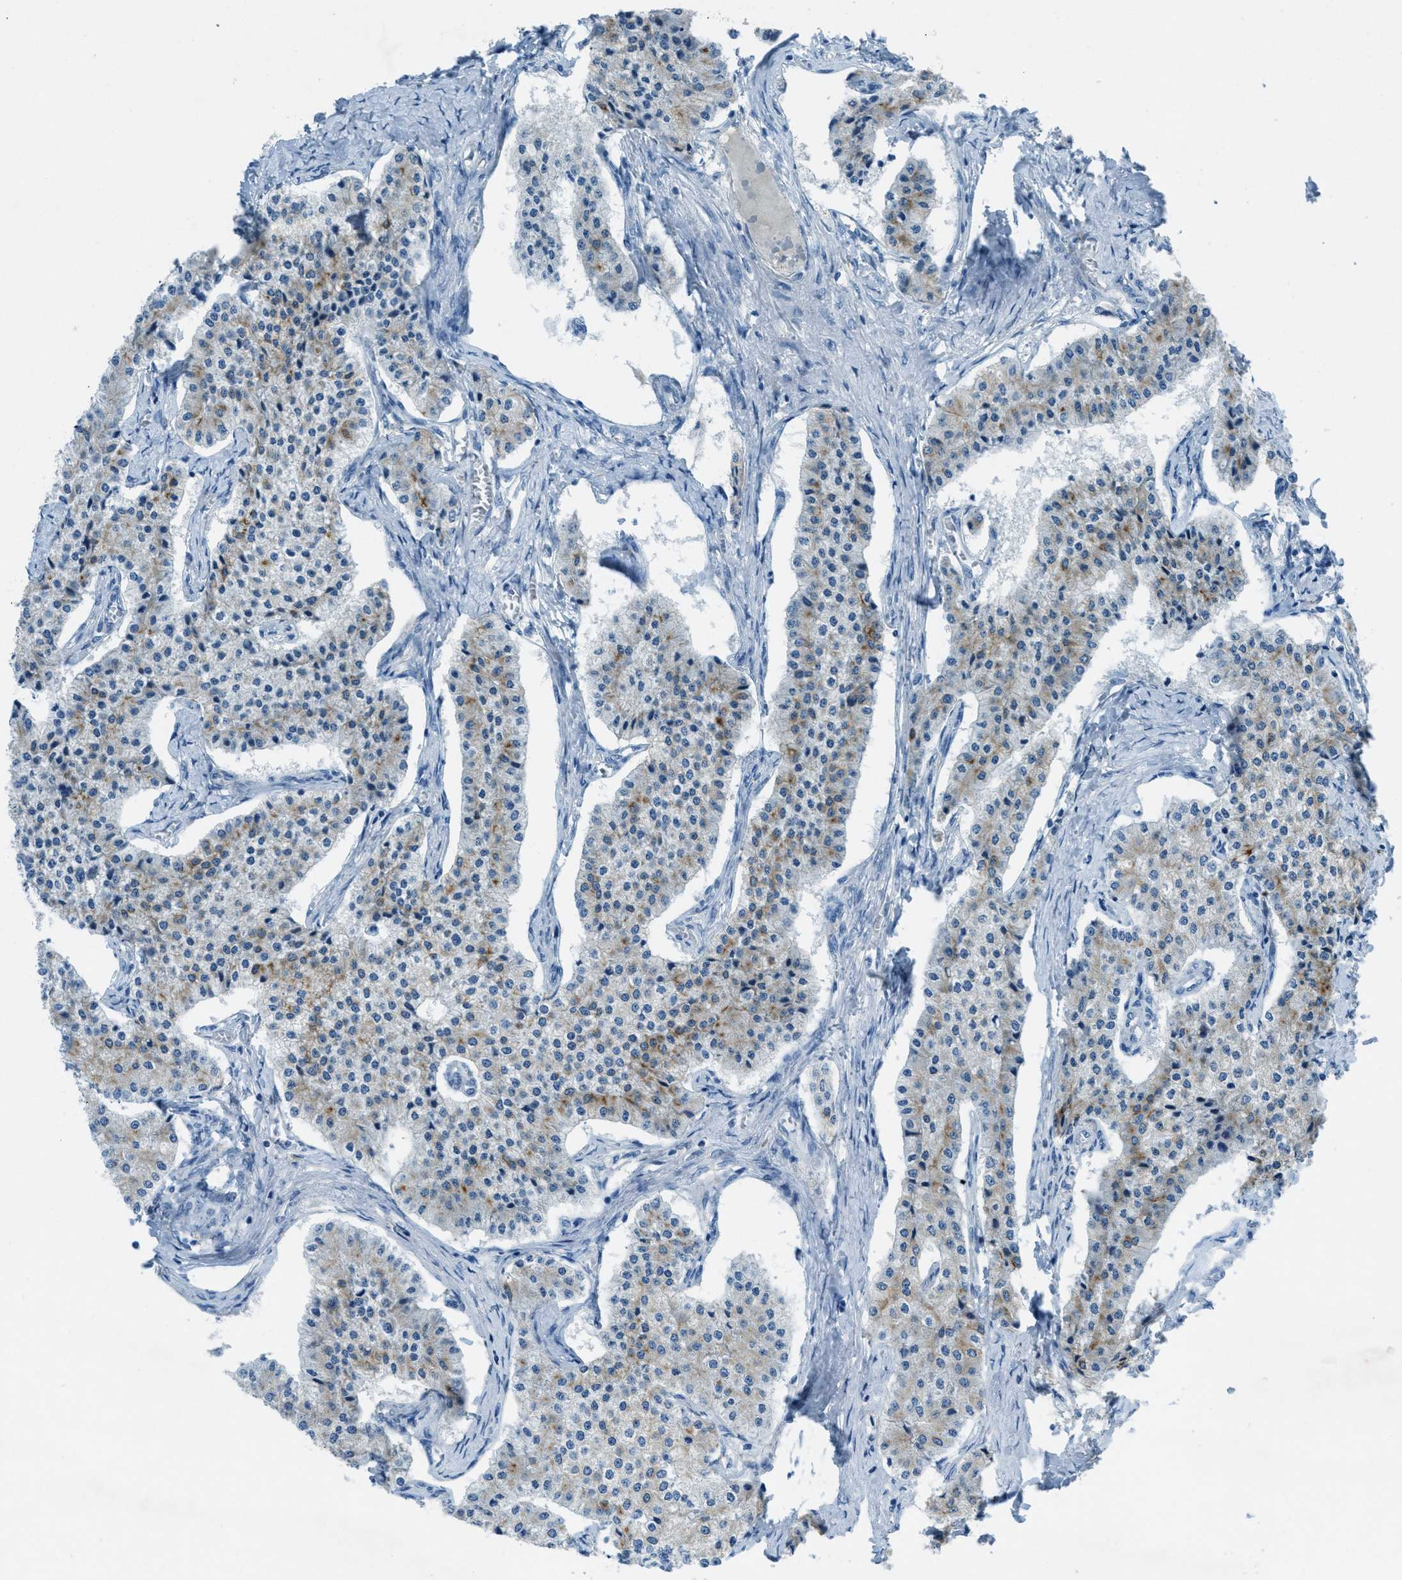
{"staining": {"intensity": "weak", "quantity": "<25%", "location": "cytoplasmic/membranous"}, "tissue": "carcinoid", "cell_type": "Tumor cells", "image_type": "cancer", "snomed": [{"axis": "morphology", "description": "Carcinoid, malignant, NOS"}, {"axis": "topography", "description": "Colon"}], "caption": "High power microscopy histopathology image of an IHC histopathology image of carcinoid, revealing no significant expression in tumor cells.", "gene": "KLHL8", "patient": {"sex": "female", "age": 52}}